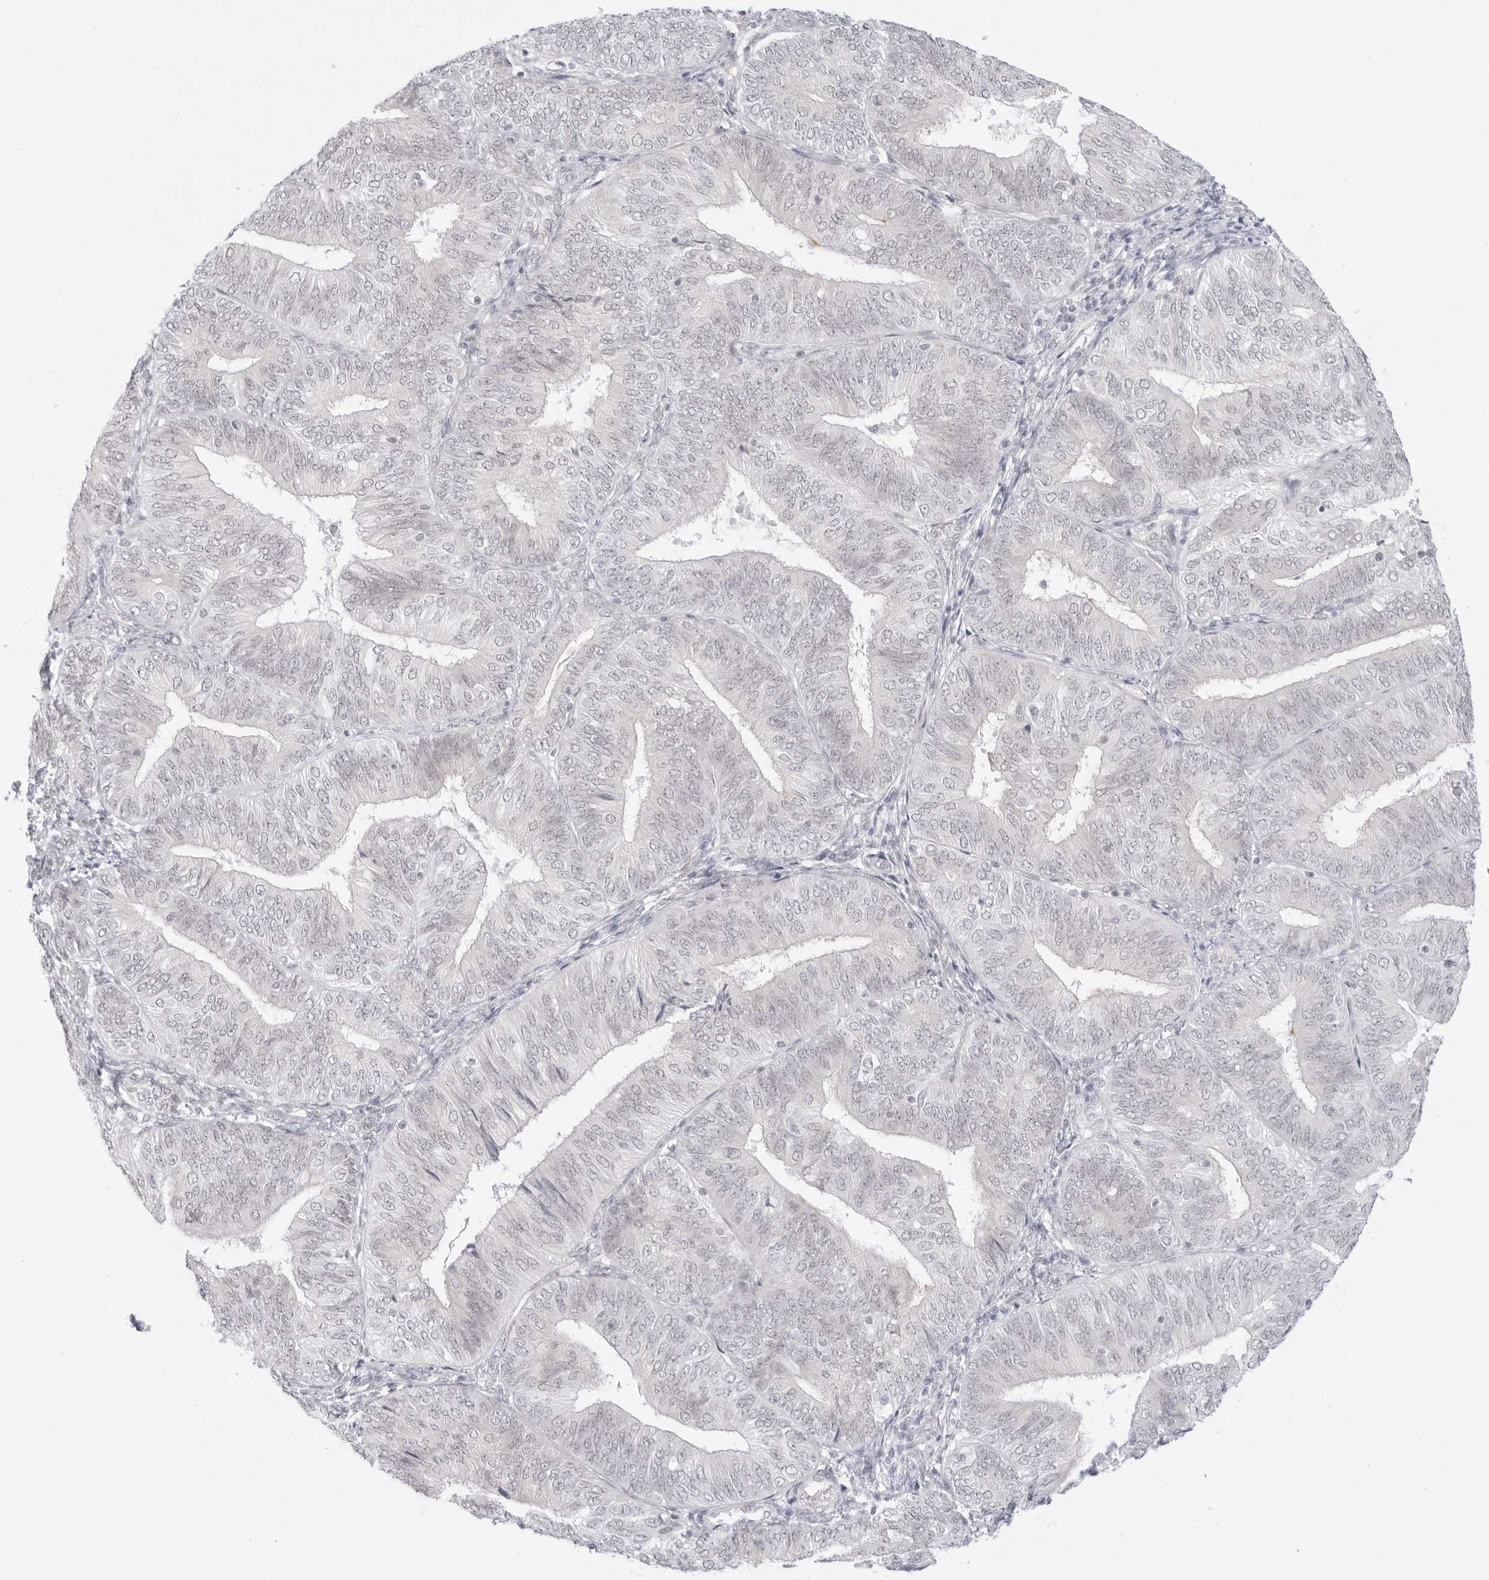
{"staining": {"intensity": "weak", "quantity": "<25%", "location": "nuclear"}, "tissue": "endometrial cancer", "cell_type": "Tumor cells", "image_type": "cancer", "snomed": [{"axis": "morphology", "description": "Adenocarcinoma, NOS"}, {"axis": "topography", "description": "Endometrium"}], "caption": "High power microscopy photomicrograph of an IHC image of endometrial cancer, revealing no significant positivity in tumor cells. (DAB (3,3'-diaminobenzidine) IHC visualized using brightfield microscopy, high magnification).", "gene": "MED18", "patient": {"sex": "female", "age": 58}}